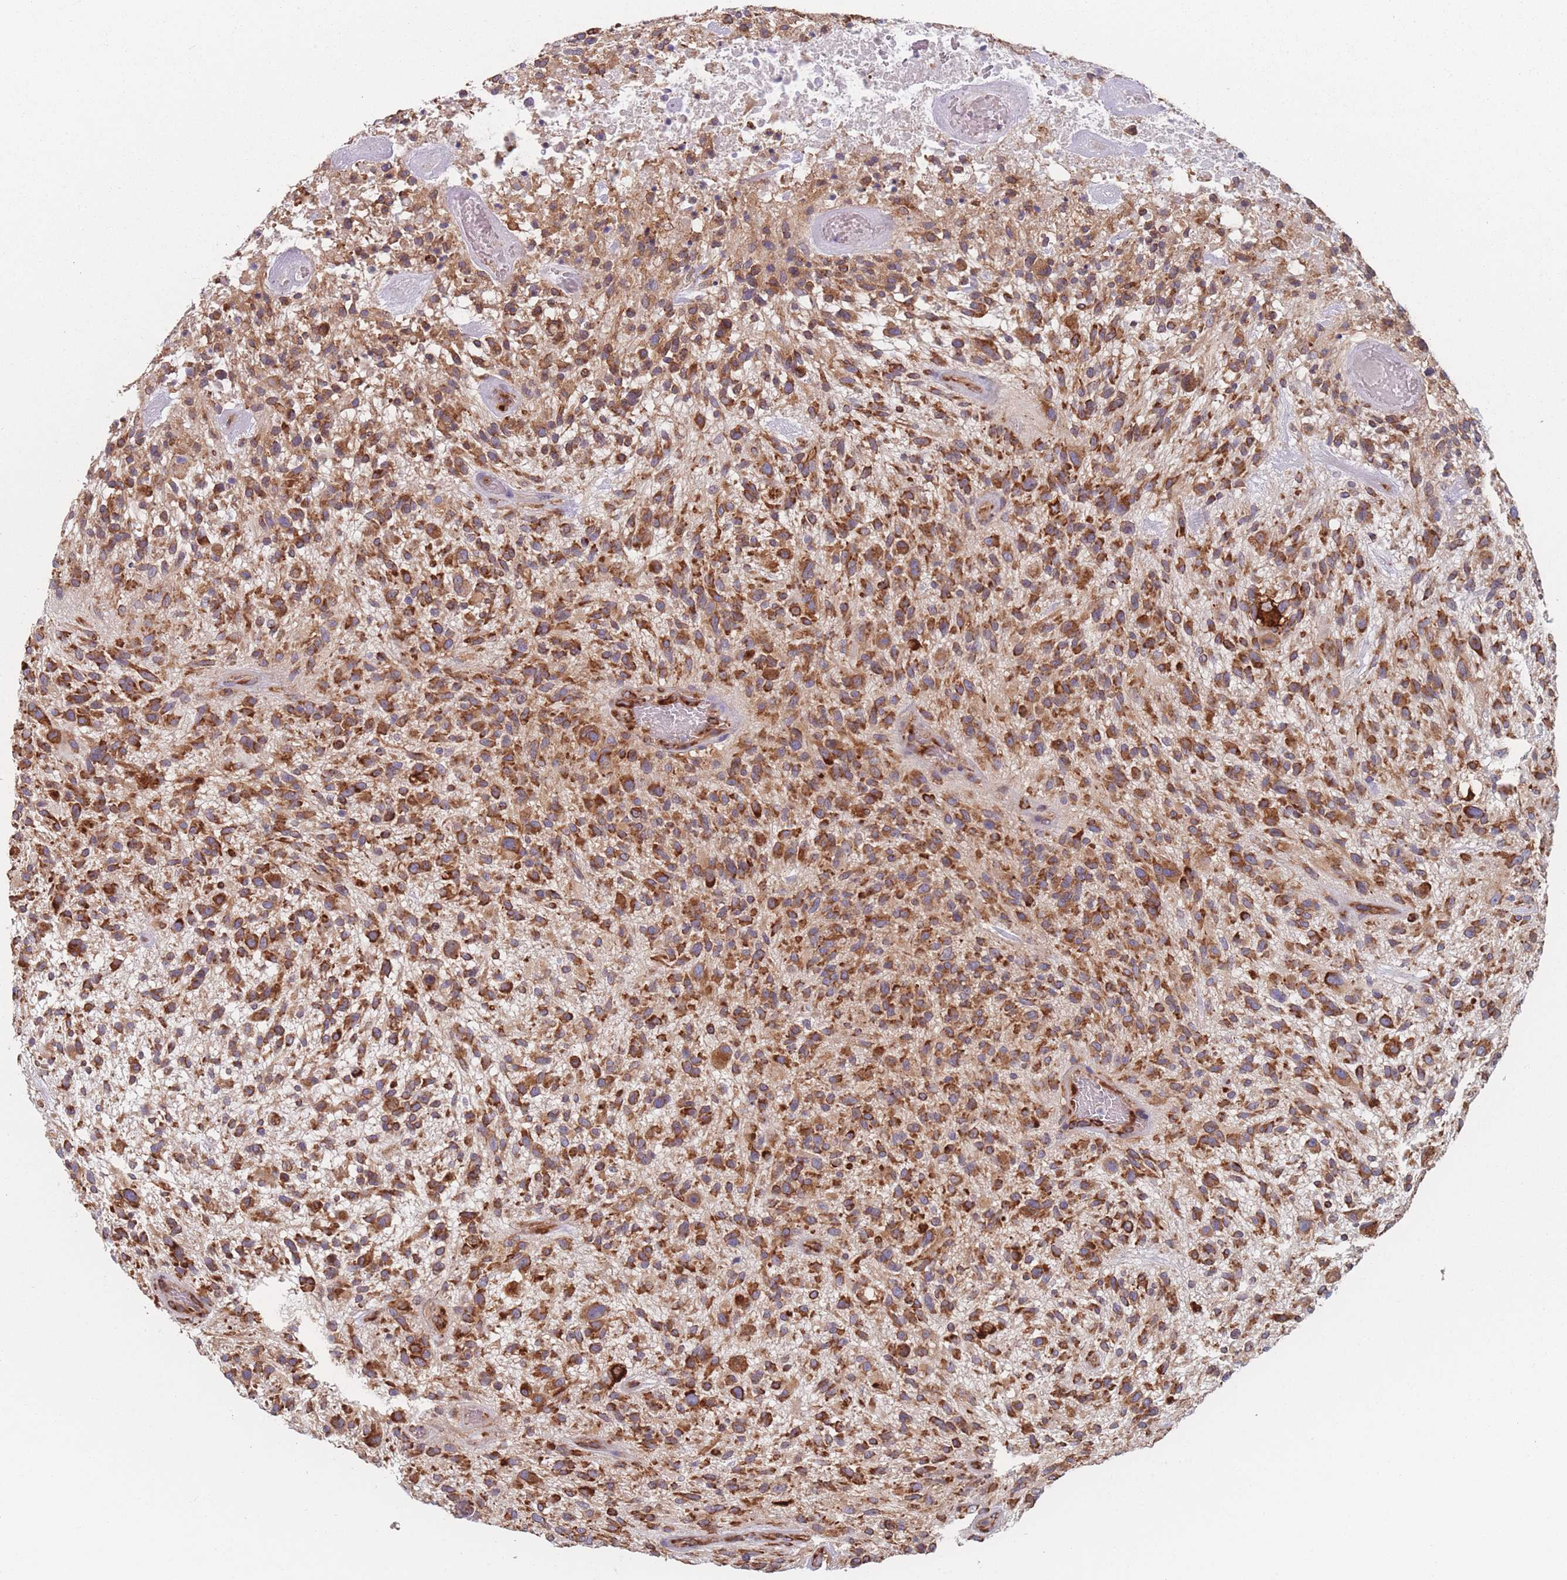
{"staining": {"intensity": "strong", "quantity": ">75%", "location": "cytoplasmic/membranous"}, "tissue": "glioma", "cell_type": "Tumor cells", "image_type": "cancer", "snomed": [{"axis": "morphology", "description": "Glioma, malignant, High grade"}, {"axis": "topography", "description": "Brain"}], "caption": "High-grade glioma (malignant) tissue reveals strong cytoplasmic/membranous positivity in approximately >75% of tumor cells", "gene": "EEF1B2", "patient": {"sex": "male", "age": 47}}